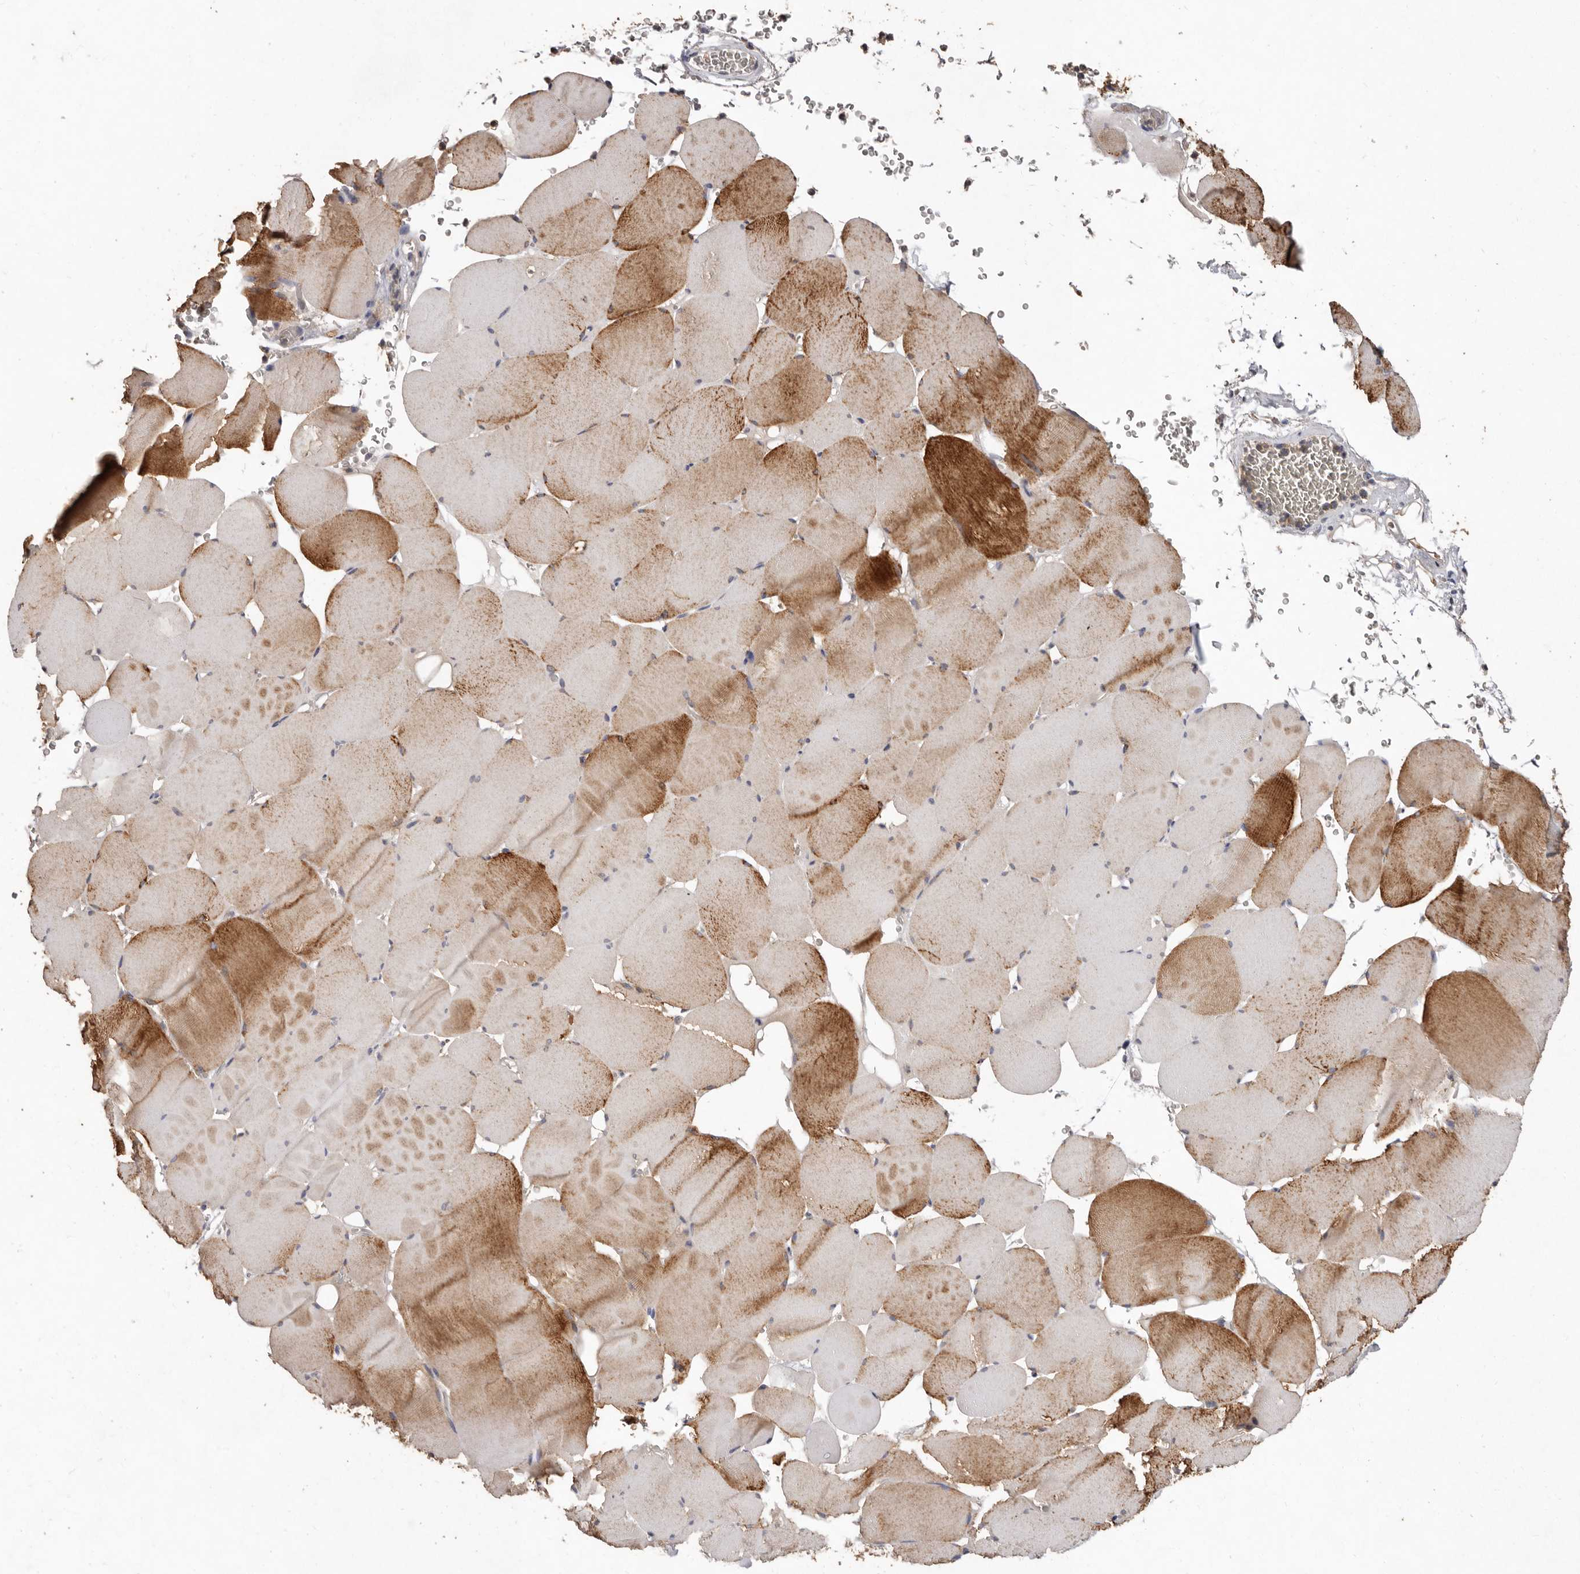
{"staining": {"intensity": "moderate", "quantity": "<25%", "location": "cytoplasmic/membranous"}, "tissue": "skeletal muscle", "cell_type": "Myocytes", "image_type": "normal", "snomed": [{"axis": "morphology", "description": "Normal tissue, NOS"}, {"axis": "topography", "description": "Skeletal muscle"}], "caption": "This image reveals benign skeletal muscle stained with immunohistochemistry (IHC) to label a protein in brown. The cytoplasmic/membranous of myocytes show moderate positivity for the protein. Nuclei are counter-stained blue.", "gene": "EDEM1", "patient": {"sex": "male", "age": 62}}